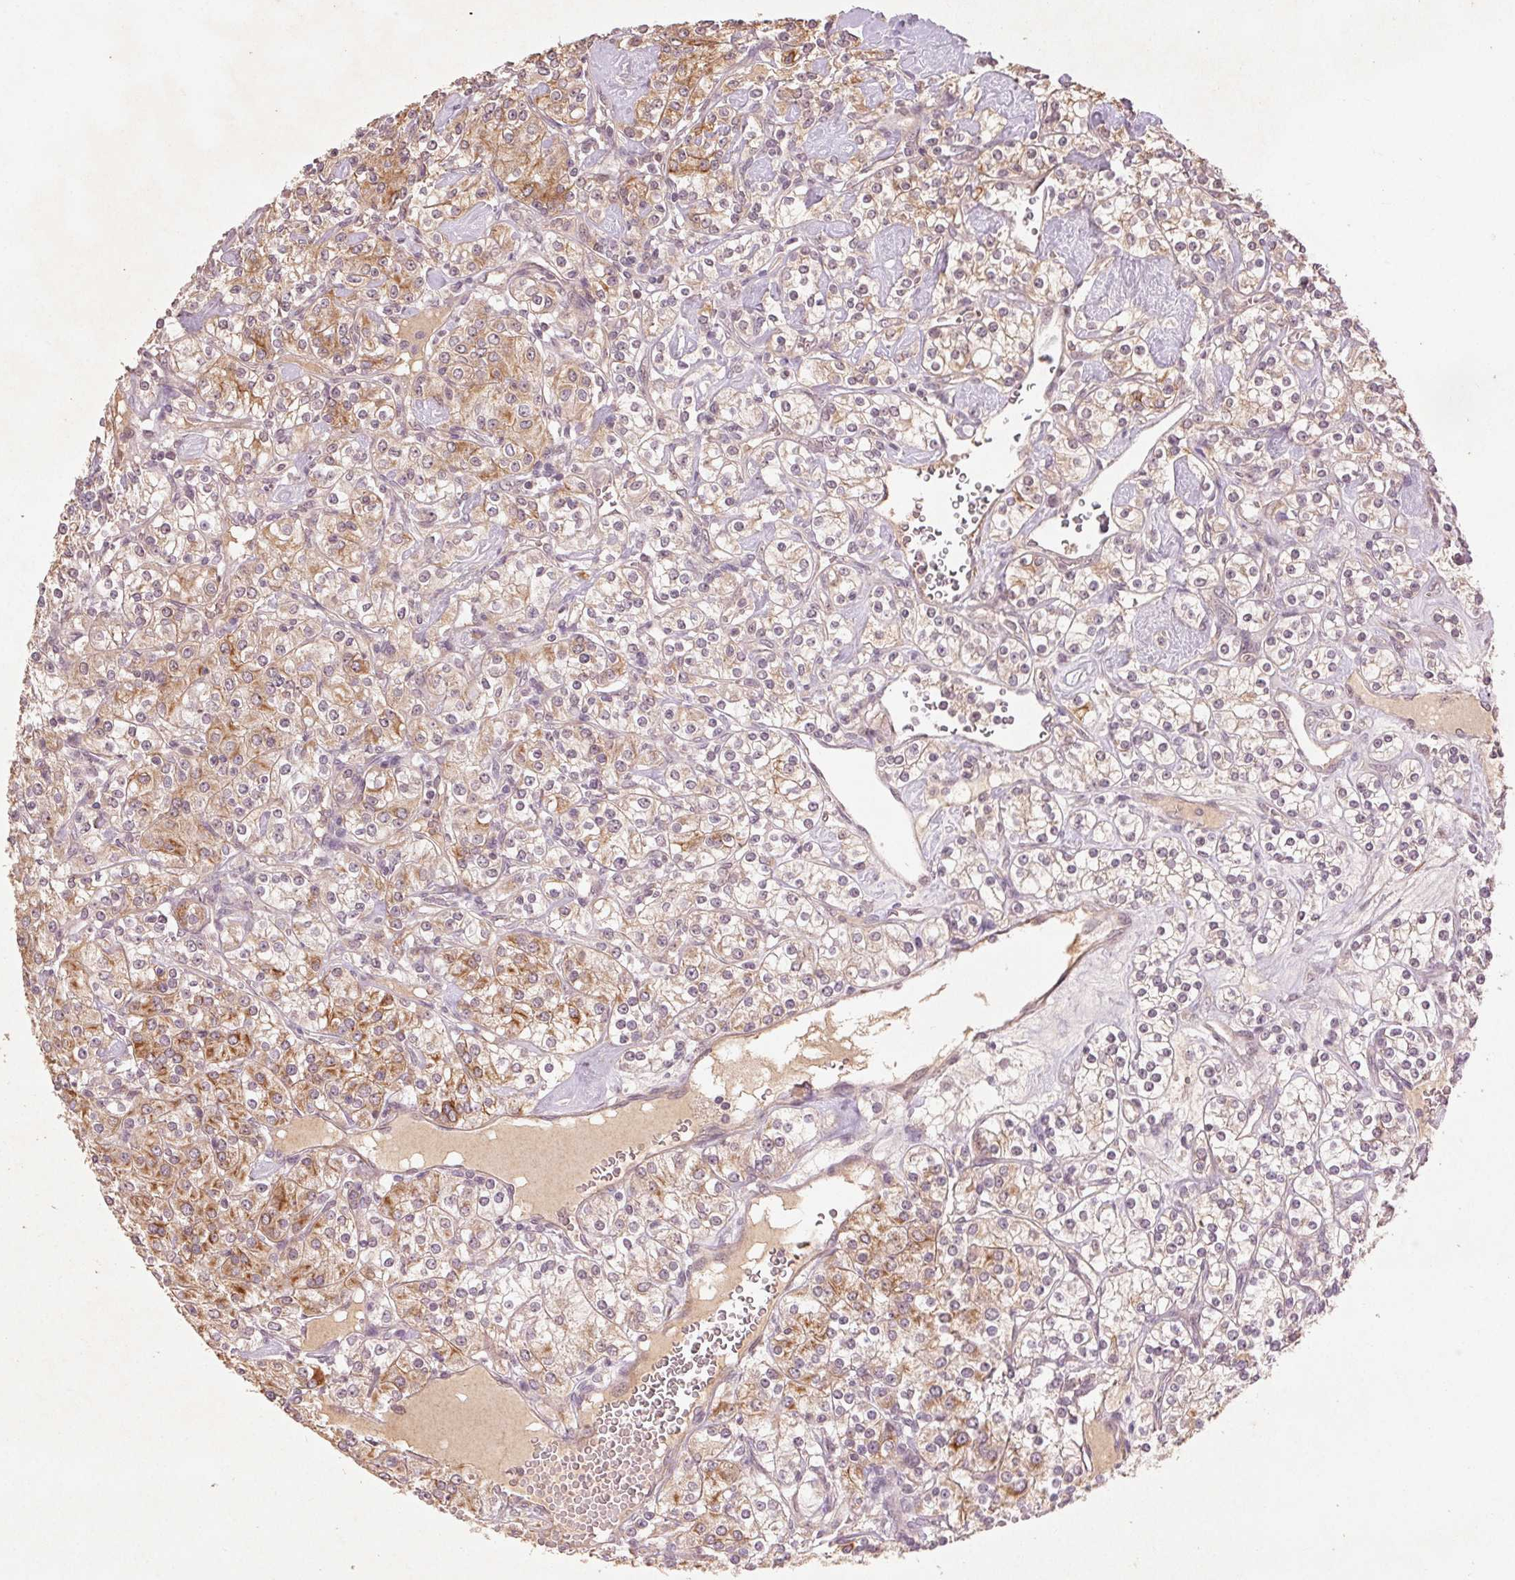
{"staining": {"intensity": "moderate", "quantity": "25%-75%", "location": "cytoplasmic/membranous"}, "tissue": "renal cancer", "cell_type": "Tumor cells", "image_type": "cancer", "snomed": [{"axis": "morphology", "description": "Adenocarcinoma, NOS"}, {"axis": "topography", "description": "Kidney"}], "caption": "A high-resolution photomicrograph shows IHC staining of adenocarcinoma (renal), which demonstrates moderate cytoplasmic/membranous staining in about 25%-75% of tumor cells.", "gene": "SMLR1", "patient": {"sex": "male", "age": 77}}